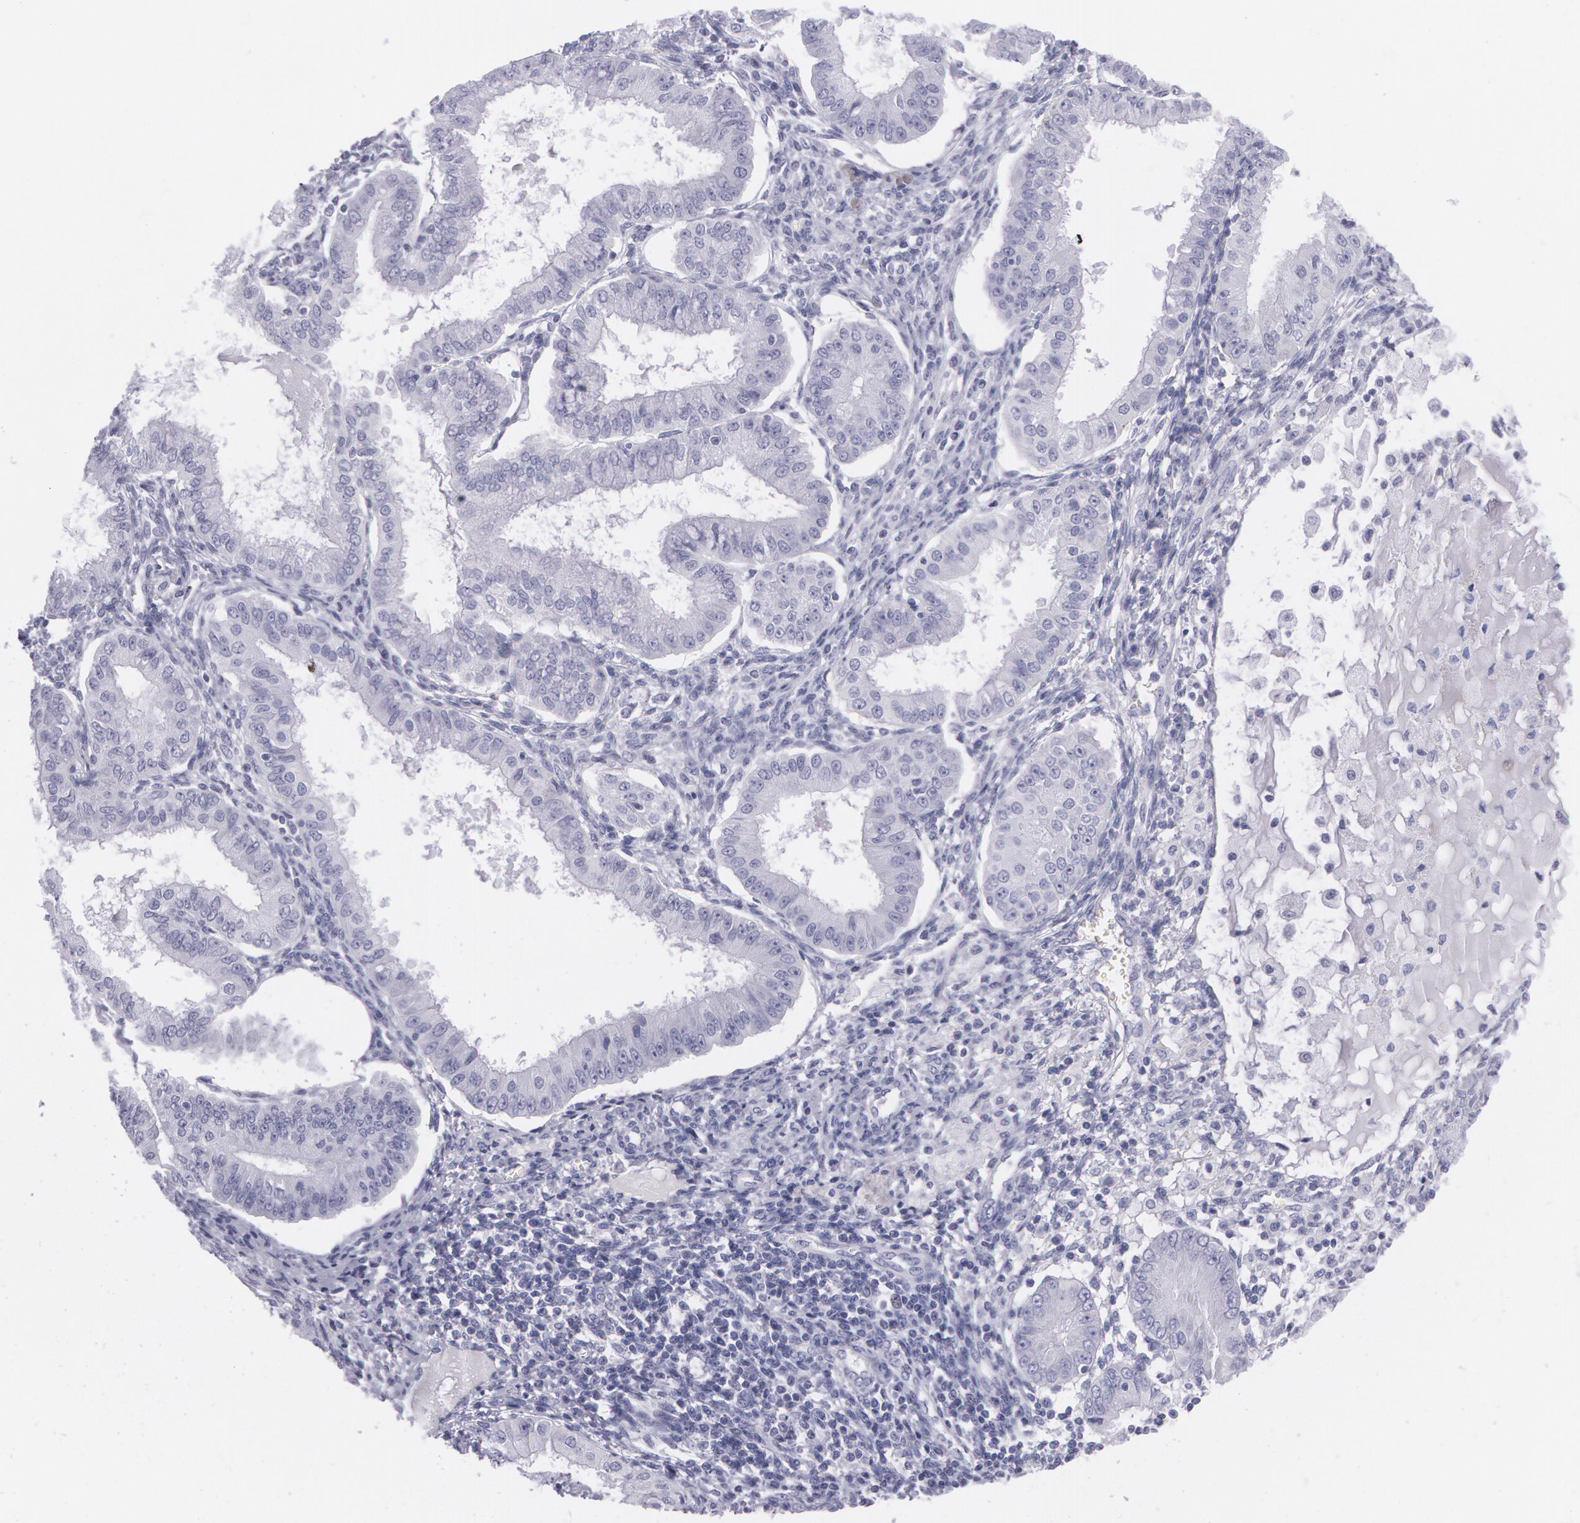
{"staining": {"intensity": "negative", "quantity": "none", "location": "none"}, "tissue": "endometrial cancer", "cell_type": "Tumor cells", "image_type": "cancer", "snomed": [{"axis": "morphology", "description": "Adenocarcinoma, NOS"}, {"axis": "topography", "description": "Endometrium"}], "caption": "This is a image of IHC staining of endometrial cancer, which shows no expression in tumor cells. The staining was performed using DAB (3,3'-diaminobenzidine) to visualize the protein expression in brown, while the nuclei were stained in blue with hematoxylin (Magnification: 20x).", "gene": "AMACR", "patient": {"sex": "female", "age": 76}}